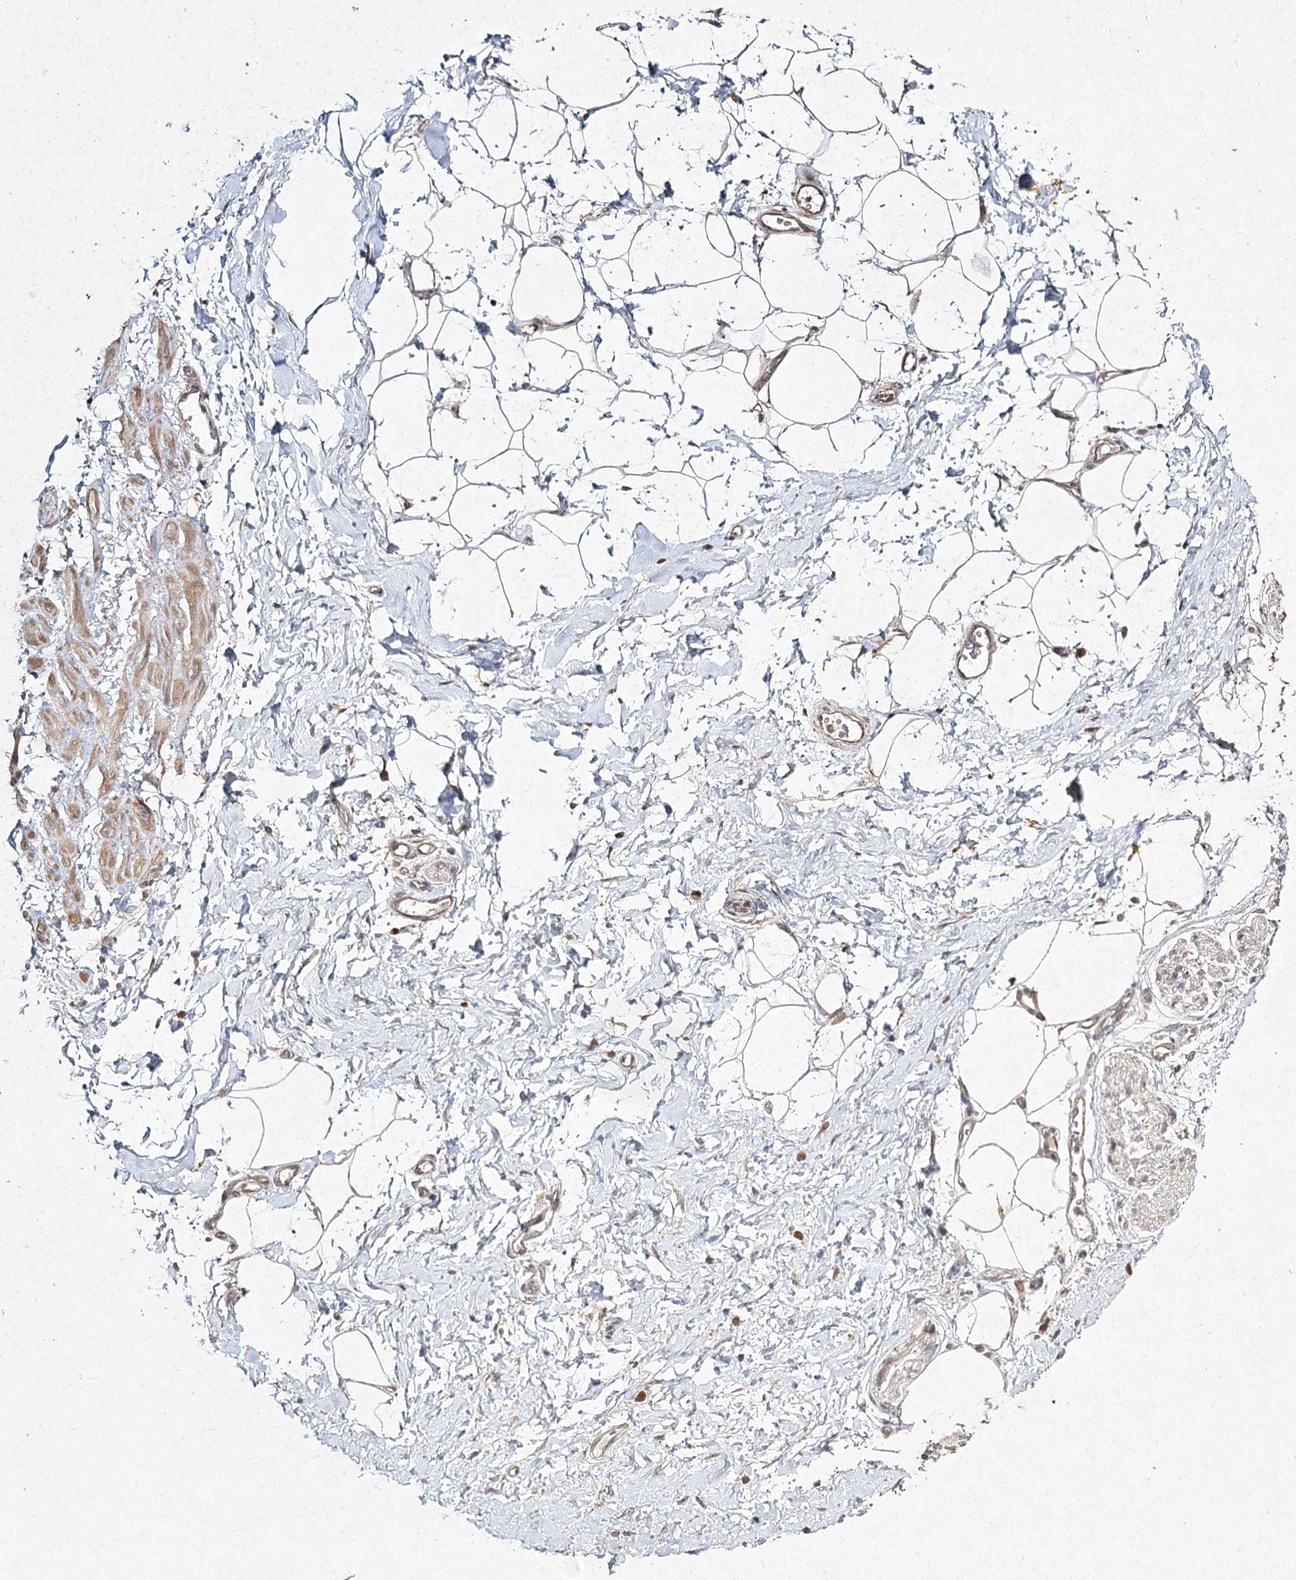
{"staining": {"intensity": "weak", "quantity": "<25%", "location": "cytoplasmic/membranous"}, "tissue": "adipose tissue", "cell_type": "Adipocytes", "image_type": "normal", "snomed": [{"axis": "morphology", "description": "Normal tissue, NOS"}, {"axis": "morphology", "description": "Adenocarcinoma, NOS"}, {"axis": "topography", "description": "Pancreas"}, {"axis": "topography", "description": "Peripheral nerve tissue"}], "caption": "Protein analysis of unremarkable adipose tissue displays no significant expression in adipocytes.", "gene": "FANCL", "patient": {"sex": "male", "age": 59}}